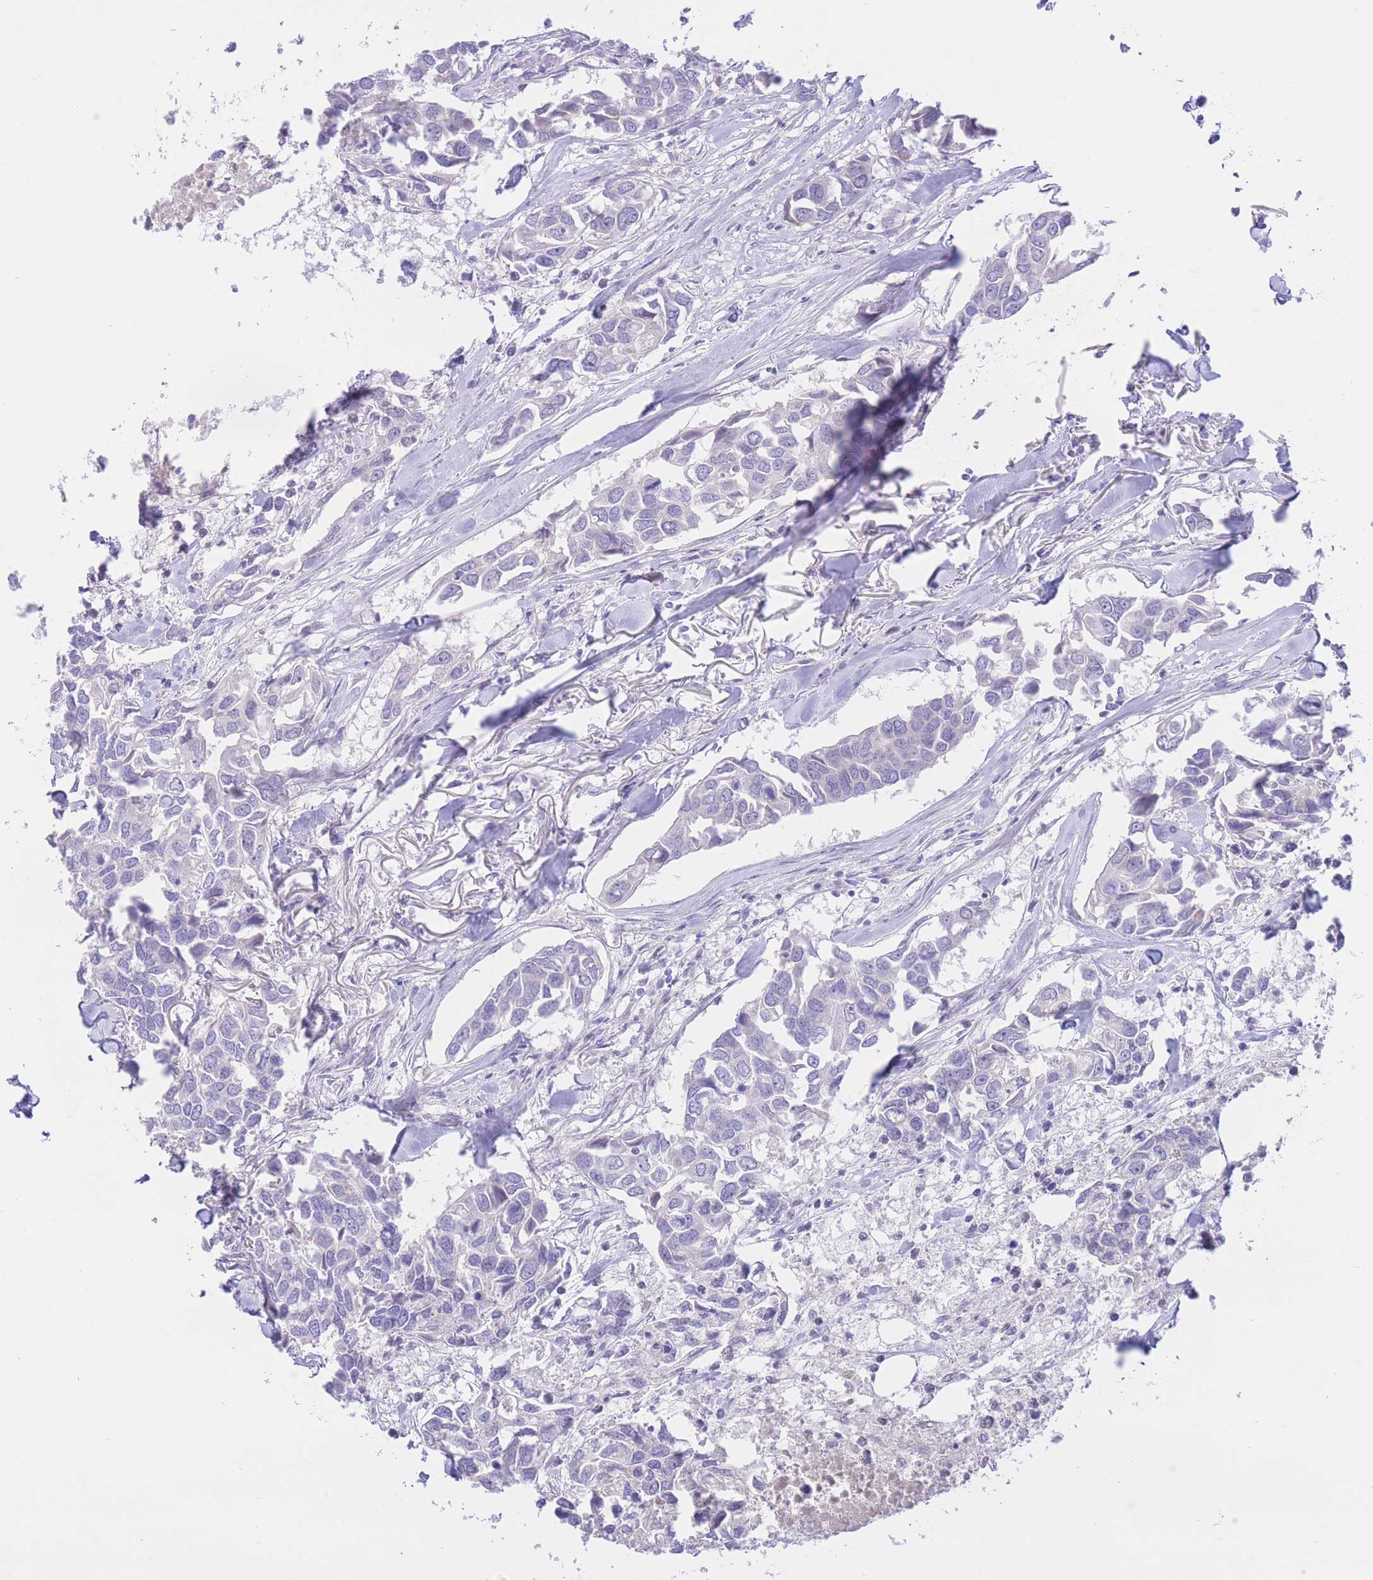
{"staining": {"intensity": "negative", "quantity": "none", "location": "none"}, "tissue": "breast cancer", "cell_type": "Tumor cells", "image_type": "cancer", "snomed": [{"axis": "morphology", "description": "Duct carcinoma"}, {"axis": "topography", "description": "Breast"}], "caption": "An immunohistochemistry (IHC) photomicrograph of breast cancer is shown. There is no staining in tumor cells of breast cancer.", "gene": "RPL39L", "patient": {"sex": "female", "age": 83}}